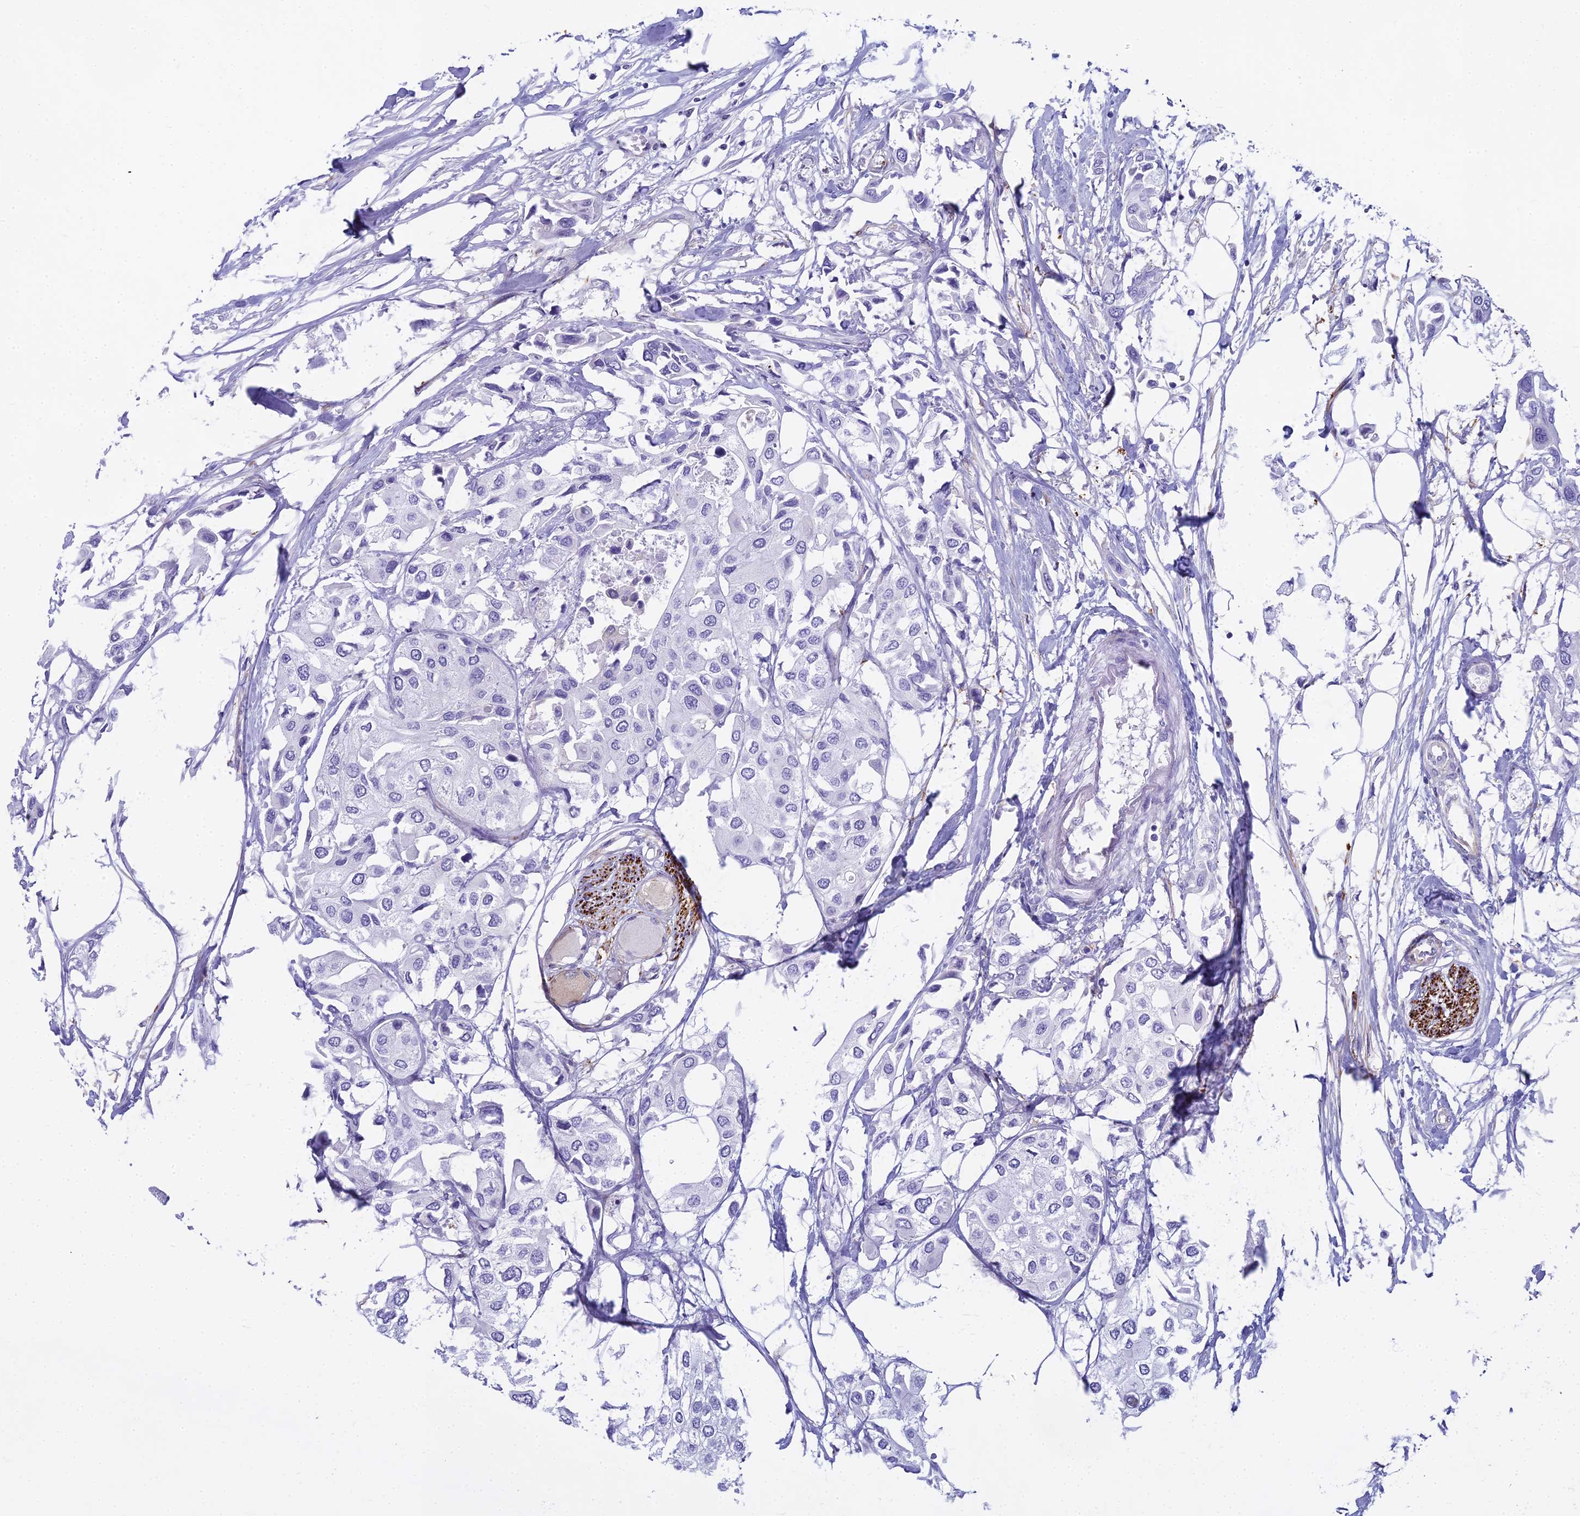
{"staining": {"intensity": "negative", "quantity": "none", "location": "none"}, "tissue": "urothelial cancer", "cell_type": "Tumor cells", "image_type": "cancer", "snomed": [{"axis": "morphology", "description": "Urothelial carcinoma, High grade"}, {"axis": "topography", "description": "Urinary bladder"}], "caption": "There is no significant positivity in tumor cells of urothelial cancer. (Brightfield microscopy of DAB (3,3'-diaminobenzidine) immunohistochemistry at high magnification).", "gene": "EVI2A", "patient": {"sex": "male", "age": 64}}